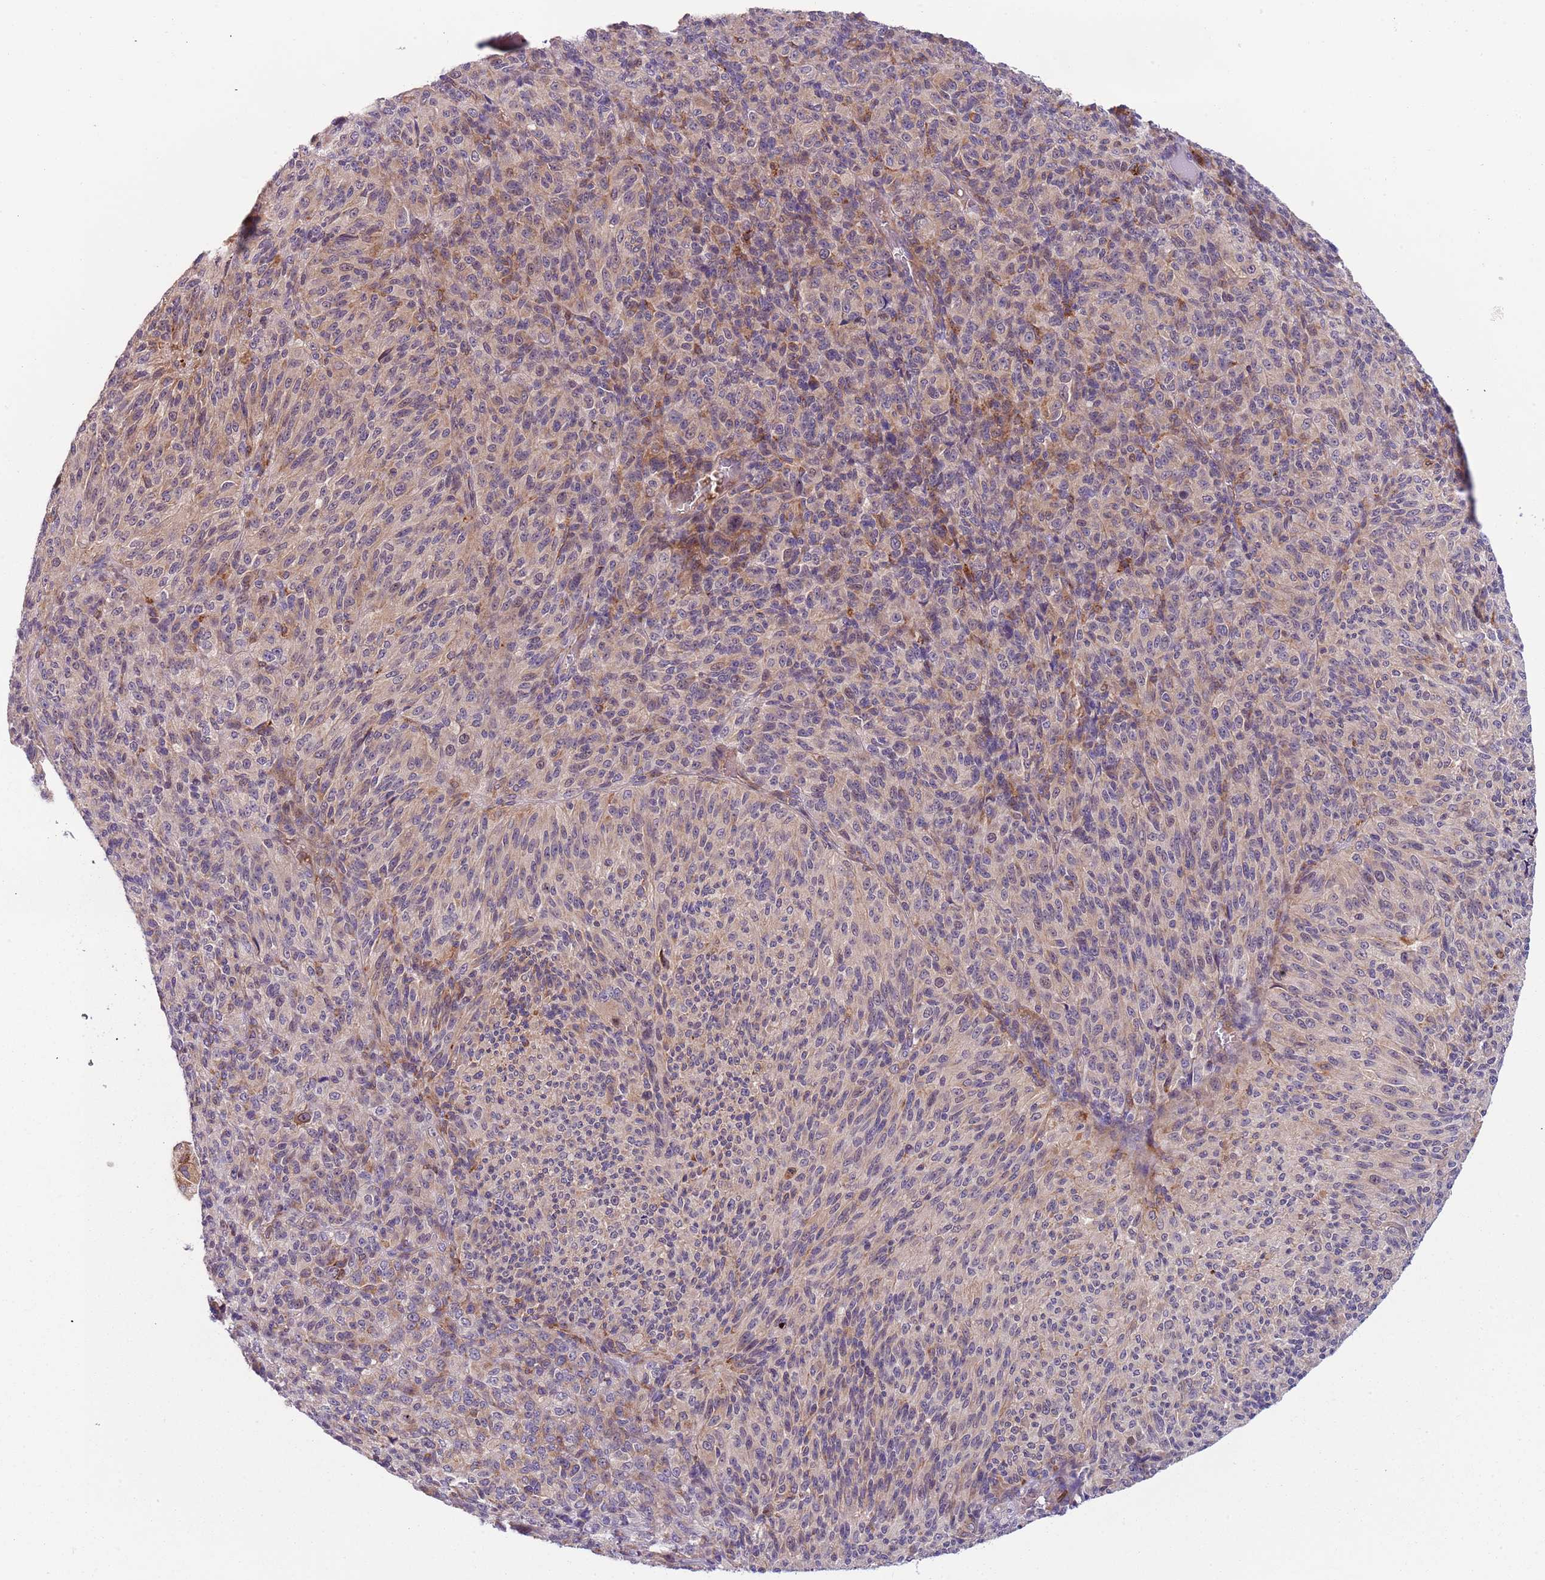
{"staining": {"intensity": "moderate", "quantity": "<25%", "location": "cytoplasmic/membranous"}, "tissue": "melanoma", "cell_type": "Tumor cells", "image_type": "cancer", "snomed": [{"axis": "morphology", "description": "Malignant melanoma, Metastatic site"}, {"axis": "topography", "description": "Brain"}], "caption": "Immunohistochemistry (IHC) micrograph of melanoma stained for a protein (brown), which displays low levels of moderate cytoplasmic/membranous staining in about <25% of tumor cells.", "gene": "VWCE", "patient": {"sex": "female", "age": 56}}